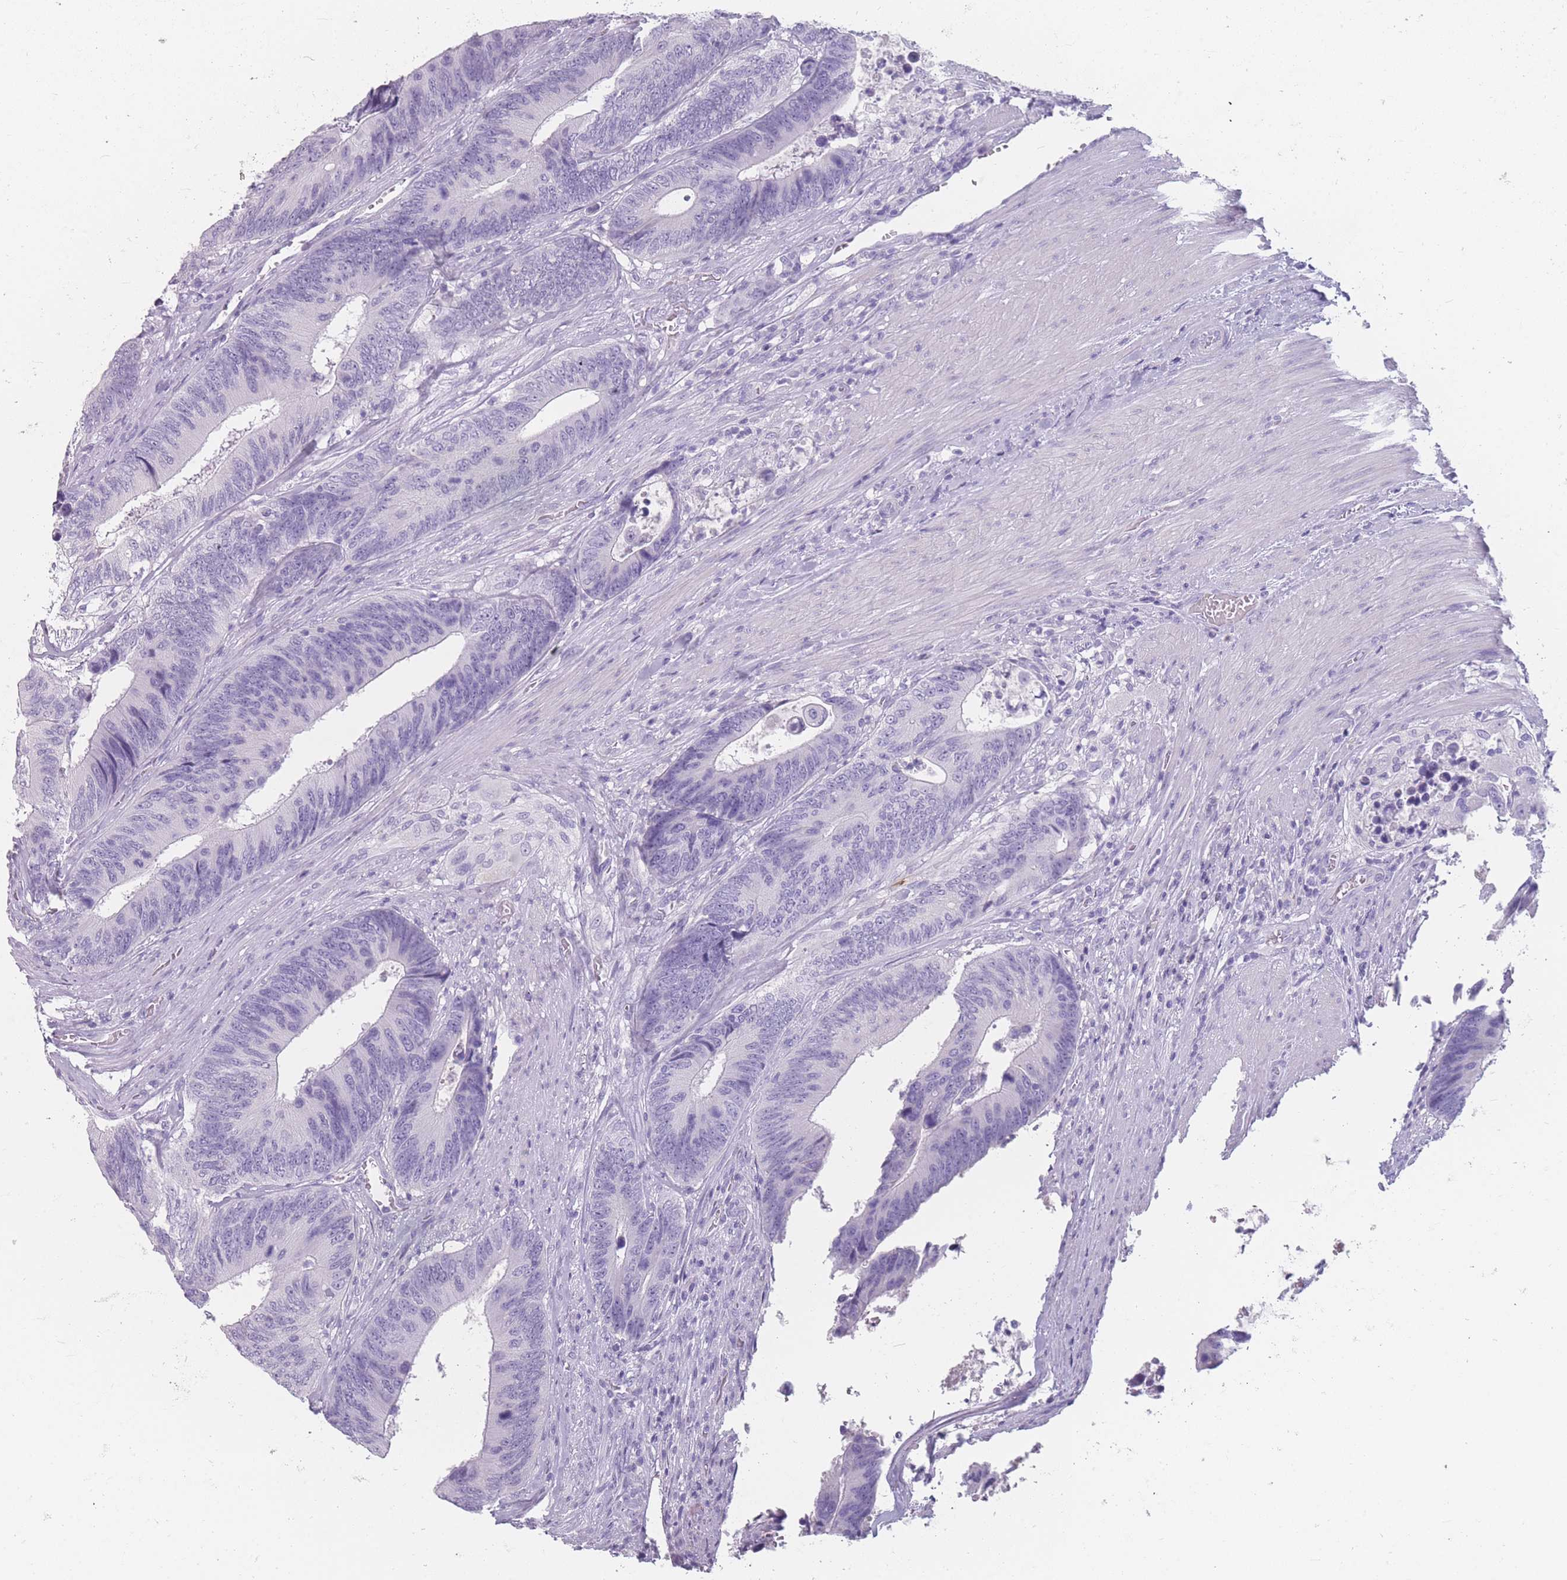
{"staining": {"intensity": "negative", "quantity": "none", "location": "none"}, "tissue": "colorectal cancer", "cell_type": "Tumor cells", "image_type": "cancer", "snomed": [{"axis": "morphology", "description": "Adenocarcinoma, NOS"}, {"axis": "topography", "description": "Colon"}], "caption": "DAB immunohistochemical staining of human colorectal cancer demonstrates no significant expression in tumor cells.", "gene": "CCNO", "patient": {"sex": "male", "age": 87}}